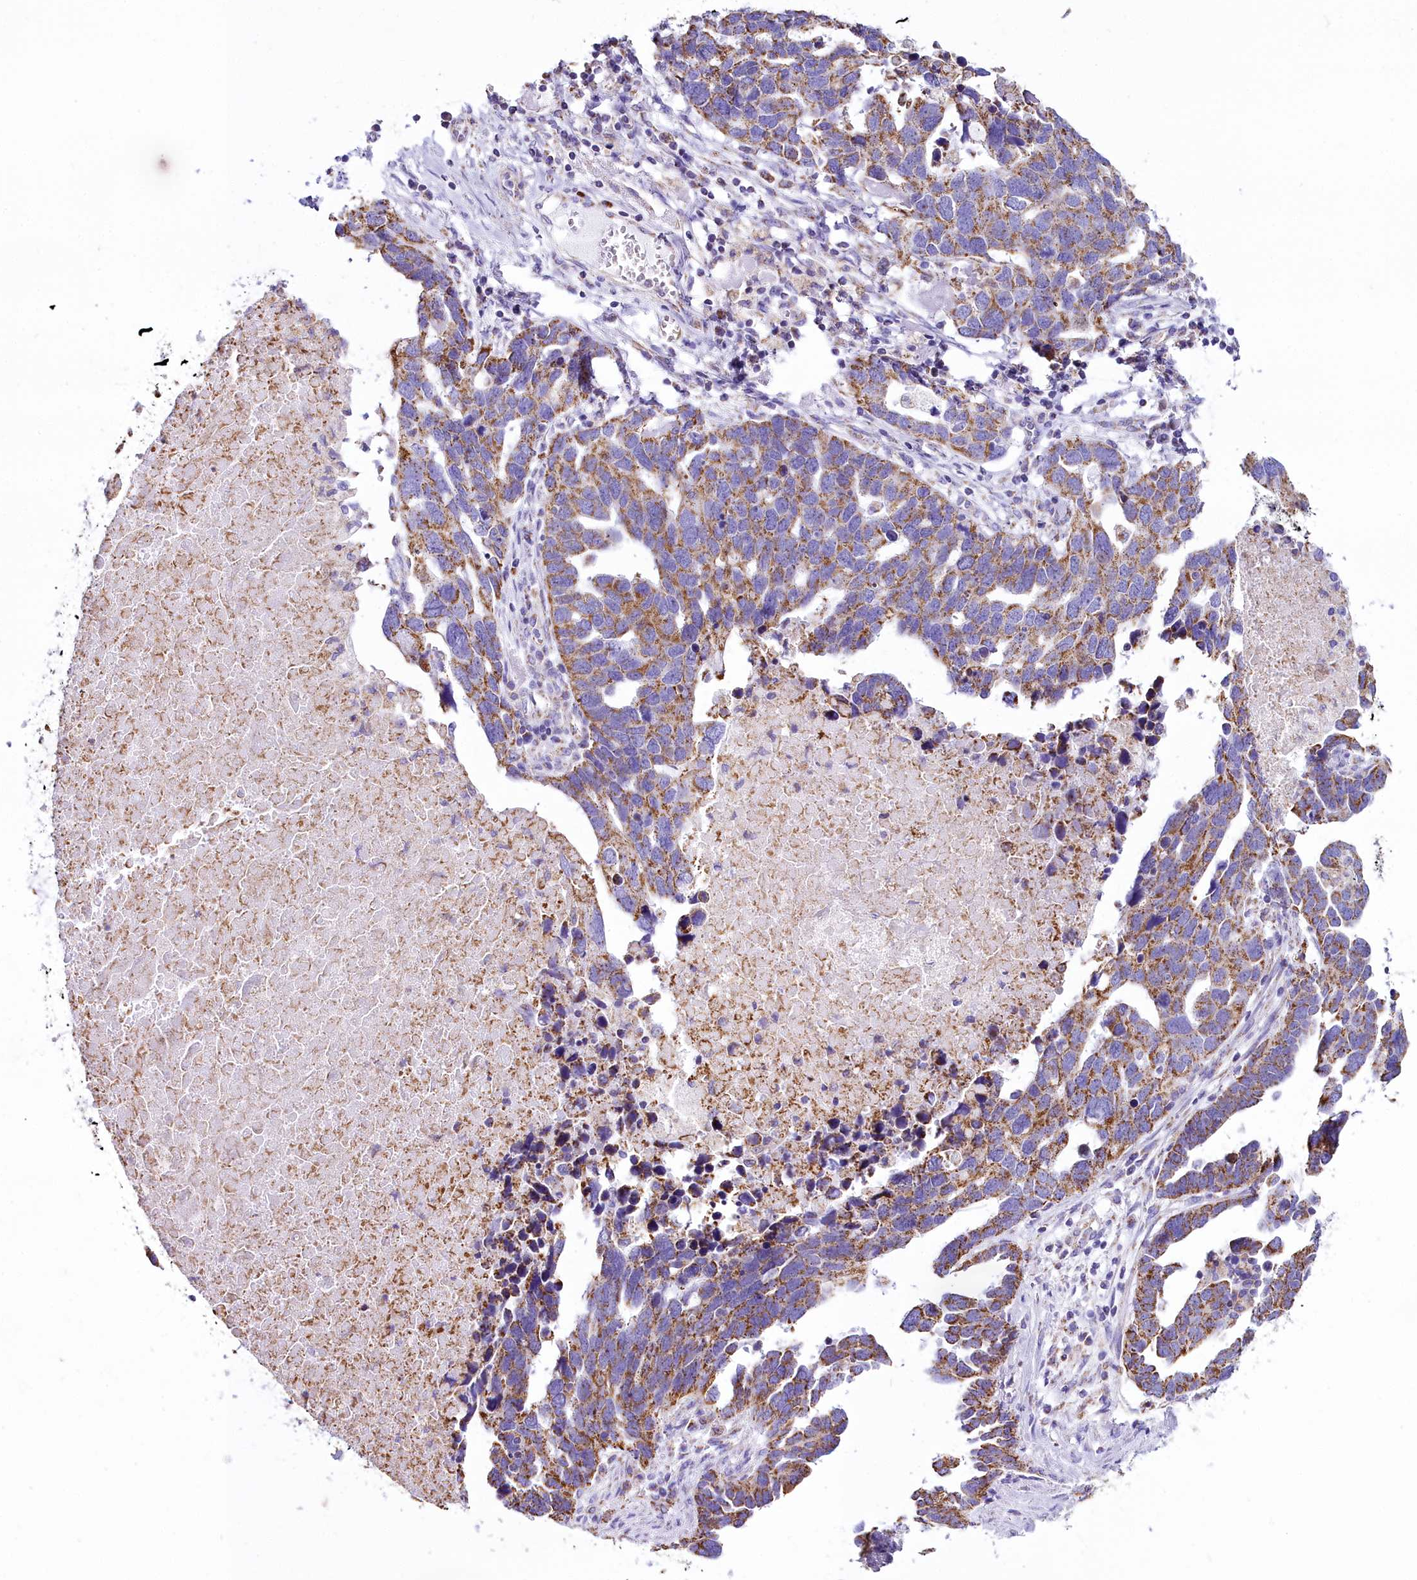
{"staining": {"intensity": "moderate", "quantity": ">75%", "location": "cytoplasmic/membranous"}, "tissue": "ovarian cancer", "cell_type": "Tumor cells", "image_type": "cancer", "snomed": [{"axis": "morphology", "description": "Cystadenocarcinoma, serous, NOS"}, {"axis": "topography", "description": "Ovary"}], "caption": "Immunohistochemical staining of ovarian cancer (serous cystadenocarcinoma) demonstrates medium levels of moderate cytoplasmic/membranous protein expression in approximately >75% of tumor cells.", "gene": "WDFY3", "patient": {"sex": "female", "age": 54}}